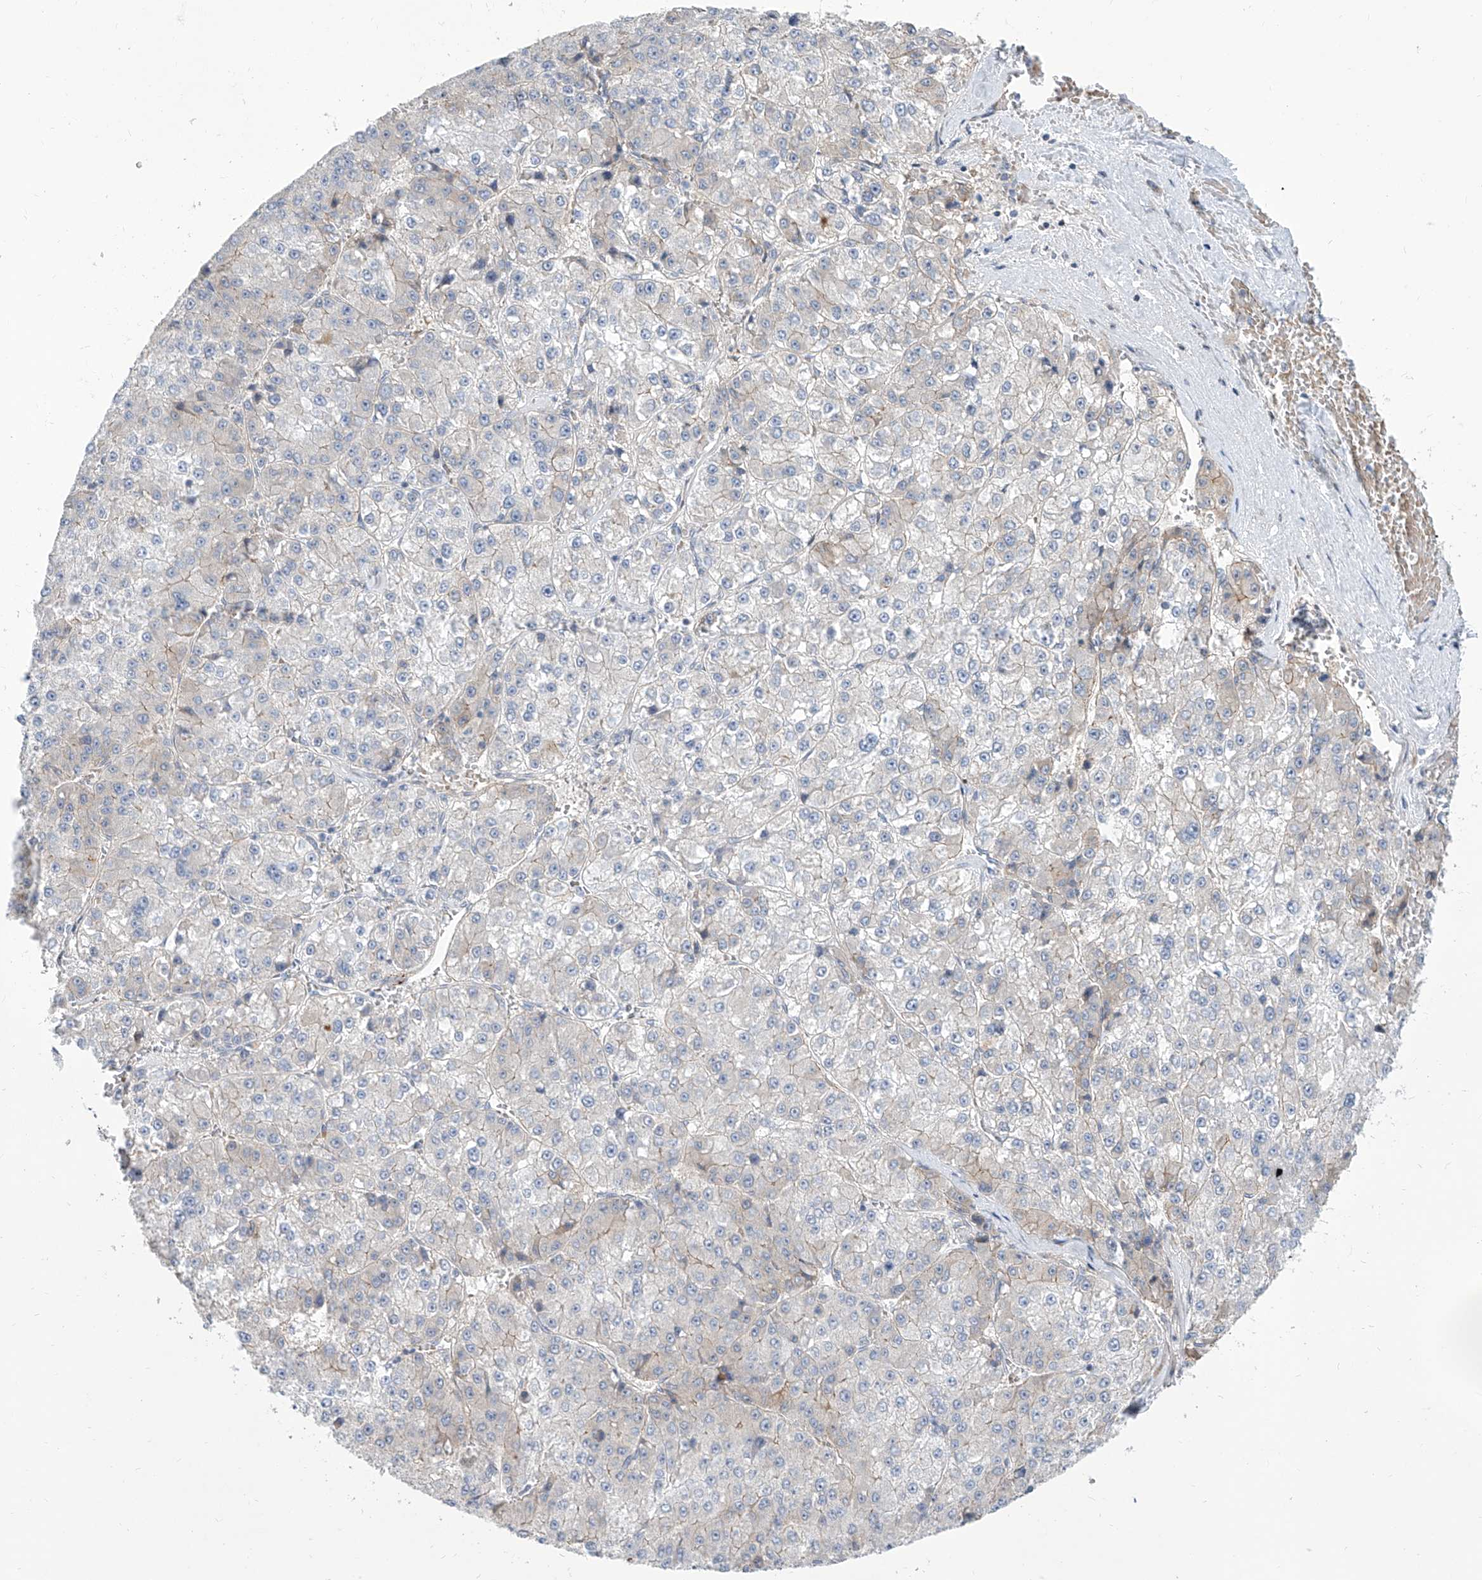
{"staining": {"intensity": "negative", "quantity": "none", "location": "none"}, "tissue": "liver cancer", "cell_type": "Tumor cells", "image_type": "cancer", "snomed": [{"axis": "morphology", "description": "Carcinoma, Hepatocellular, NOS"}, {"axis": "topography", "description": "Liver"}], "caption": "Immunohistochemical staining of liver cancer shows no significant expression in tumor cells.", "gene": "LRRC1", "patient": {"sex": "female", "age": 73}}